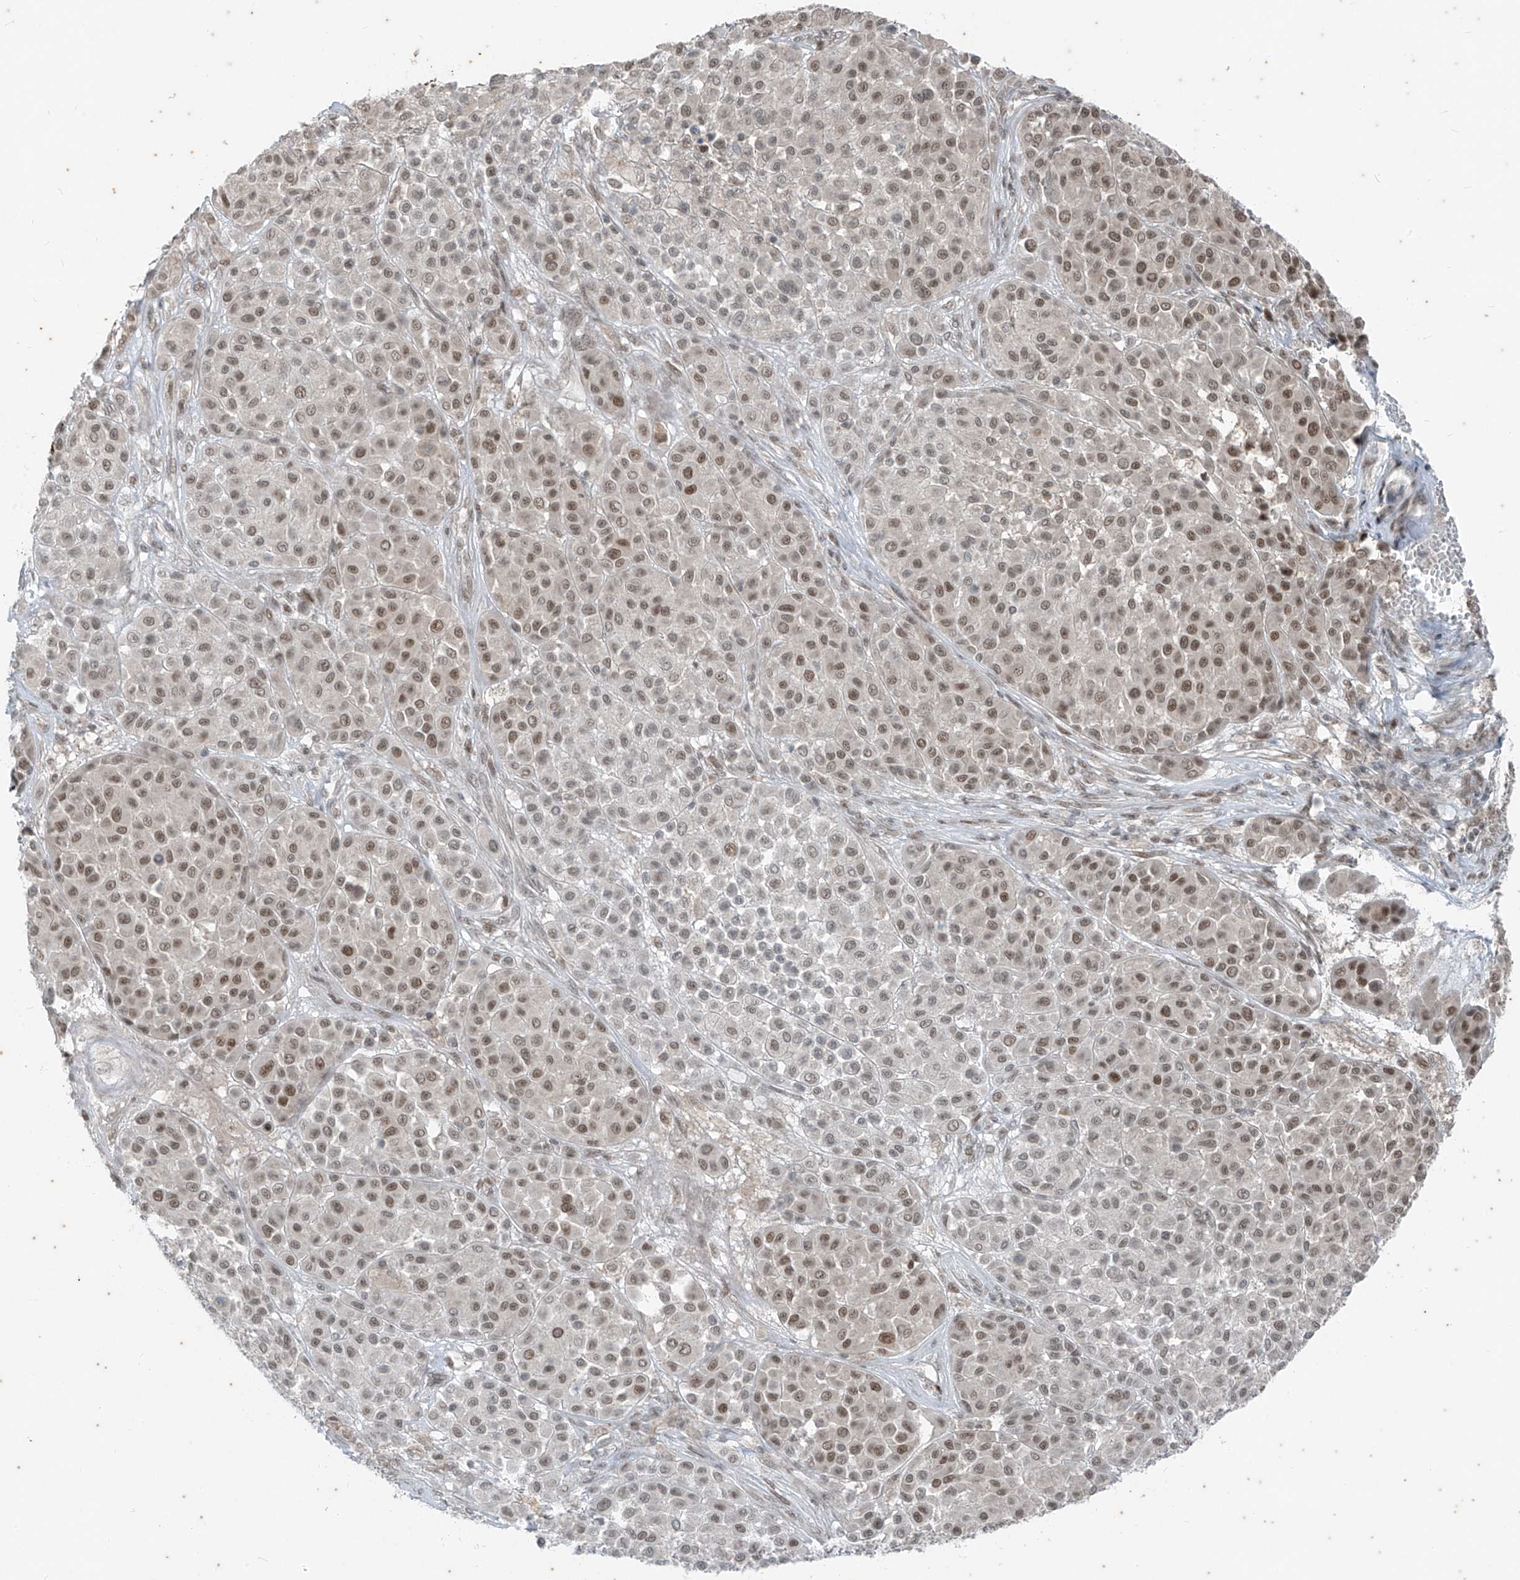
{"staining": {"intensity": "moderate", "quantity": ">75%", "location": "nuclear"}, "tissue": "melanoma", "cell_type": "Tumor cells", "image_type": "cancer", "snomed": [{"axis": "morphology", "description": "Malignant melanoma, Metastatic site"}, {"axis": "topography", "description": "Soft tissue"}], "caption": "The histopathology image reveals immunohistochemical staining of melanoma. There is moderate nuclear staining is seen in approximately >75% of tumor cells.", "gene": "ZNF354B", "patient": {"sex": "male", "age": 41}}